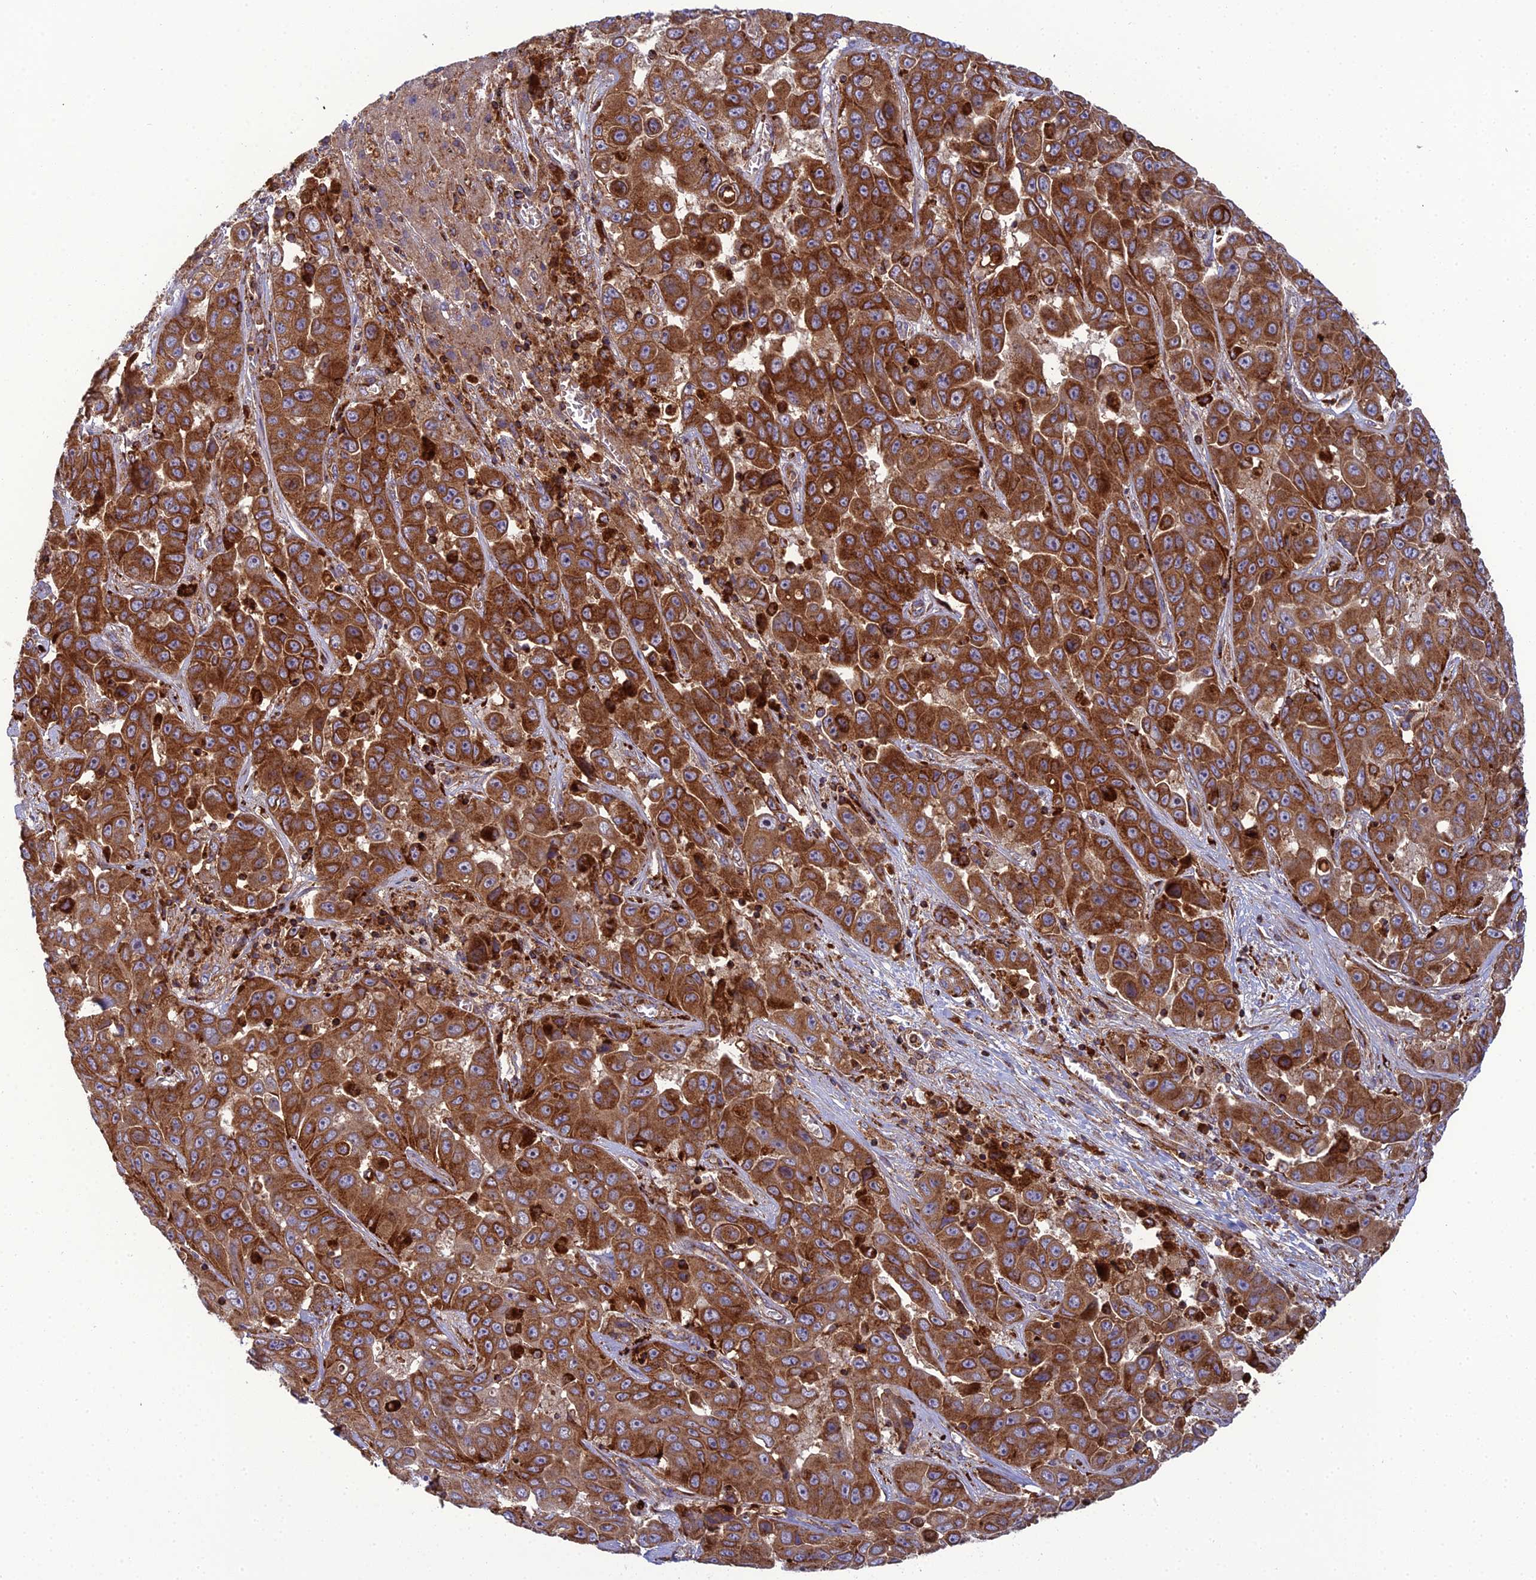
{"staining": {"intensity": "strong", "quantity": ">75%", "location": "cytoplasmic/membranous"}, "tissue": "liver cancer", "cell_type": "Tumor cells", "image_type": "cancer", "snomed": [{"axis": "morphology", "description": "Cholangiocarcinoma"}, {"axis": "topography", "description": "Liver"}], "caption": "Immunohistochemistry photomicrograph of neoplastic tissue: cholangiocarcinoma (liver) stained using immunohistochemistry demonstrates high levels of strong protein expression localized specifically in the cytoplasmic/membranous of tumor cells, appearing as a cytoplasmic/membranous brown color.", "gene": "LNPEP", "patient": {"sex": "female", "age": 52}}